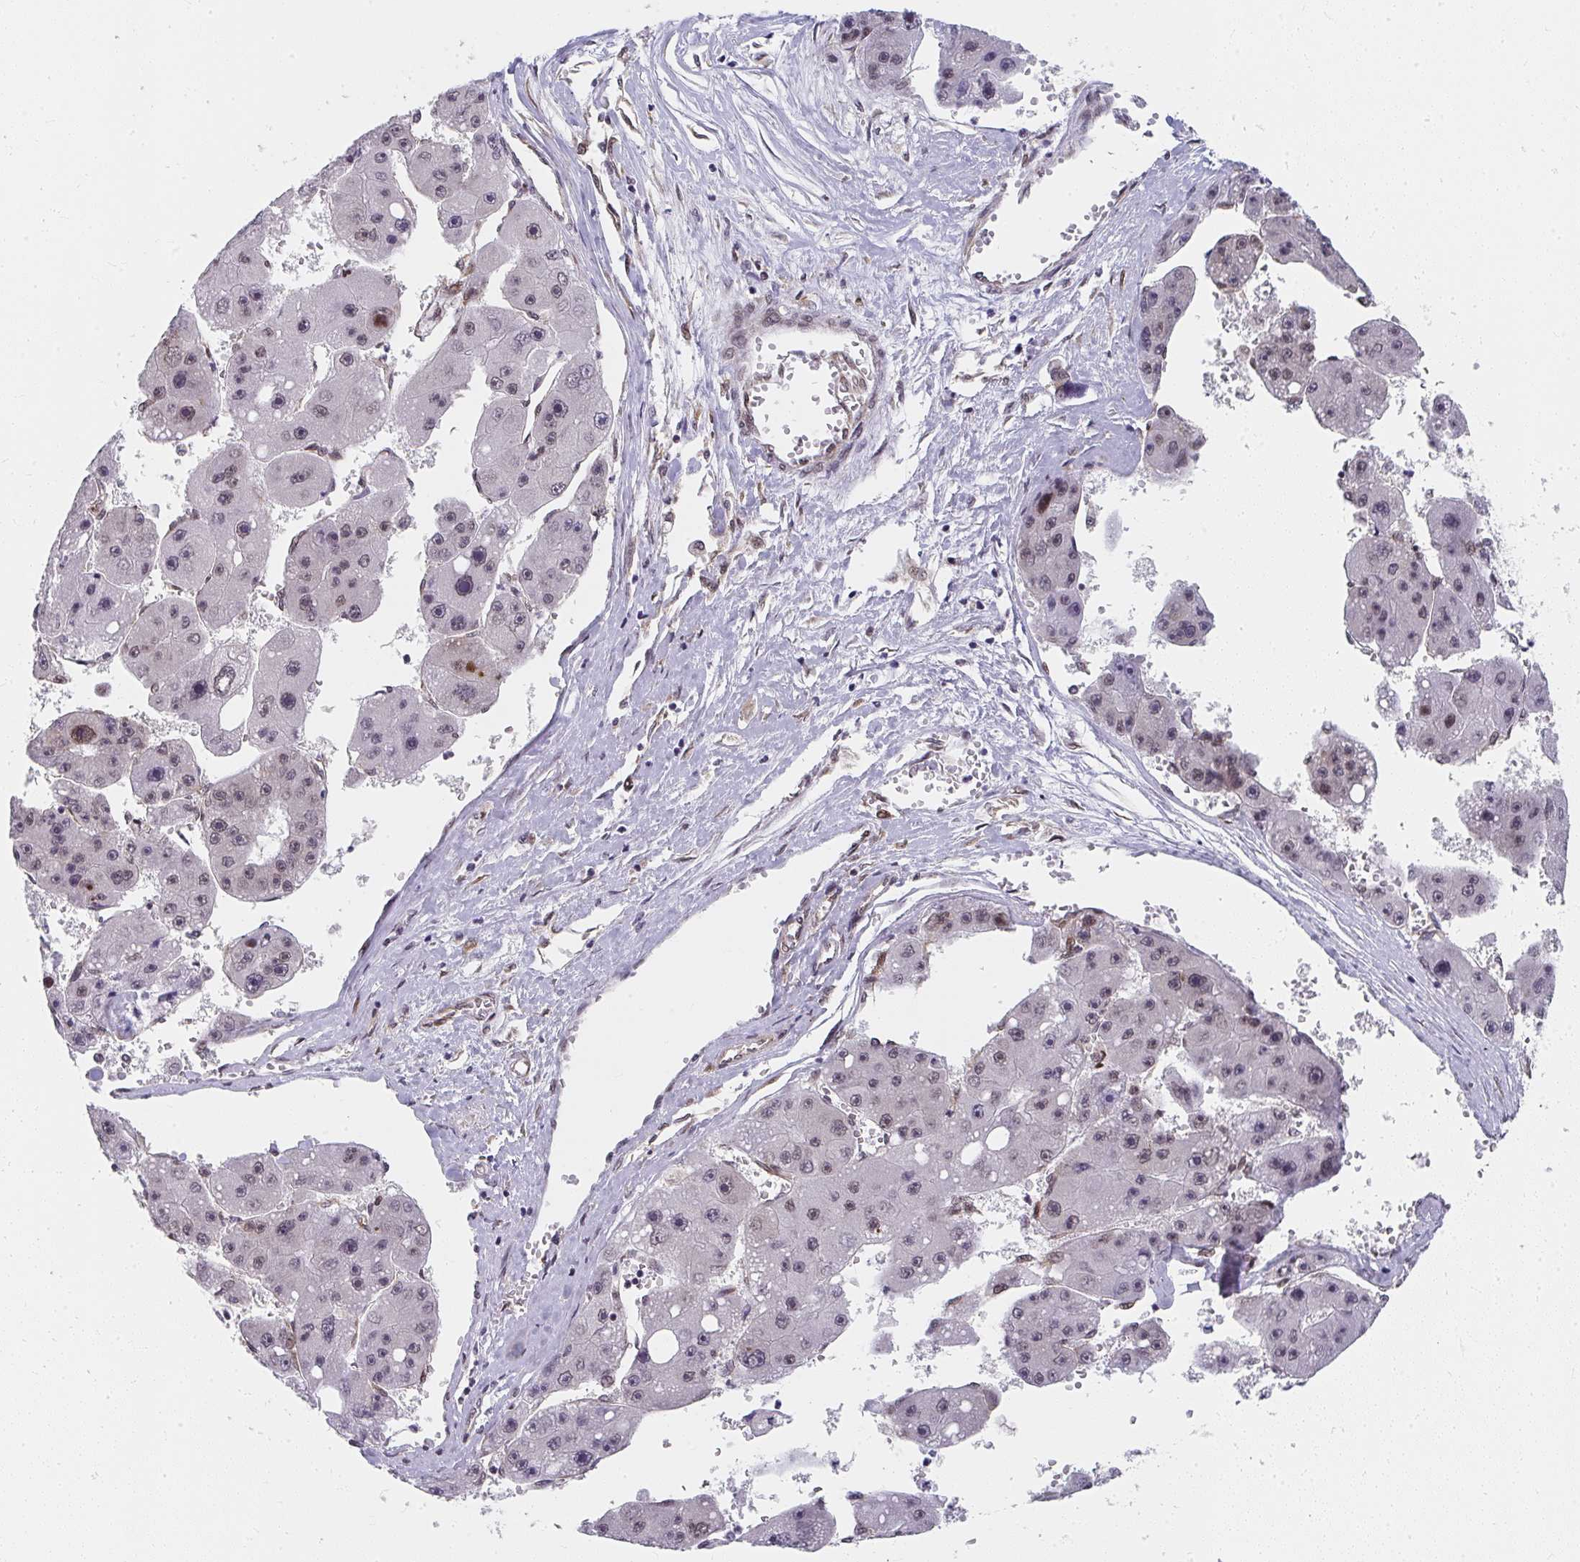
{"staining": {"intensity": "weak", "quantity": "<25%", "location": "nuclear"}, "tissue": "liver cancer", "cell_type": "Tumor cells", "image_type": "cancer", "snomed": [{"axis": "morphology", "description": "Carcinoma, Hepatocellular, NOS"}, {"axis": "topography", "description": "Liver"}], "caption": "A micrograph of human liver hepatocellular carcinoma is negative for staining in tumor cells.", "gene": "SYNCRIP", "patient": {"sex": "female", "age": 61}}